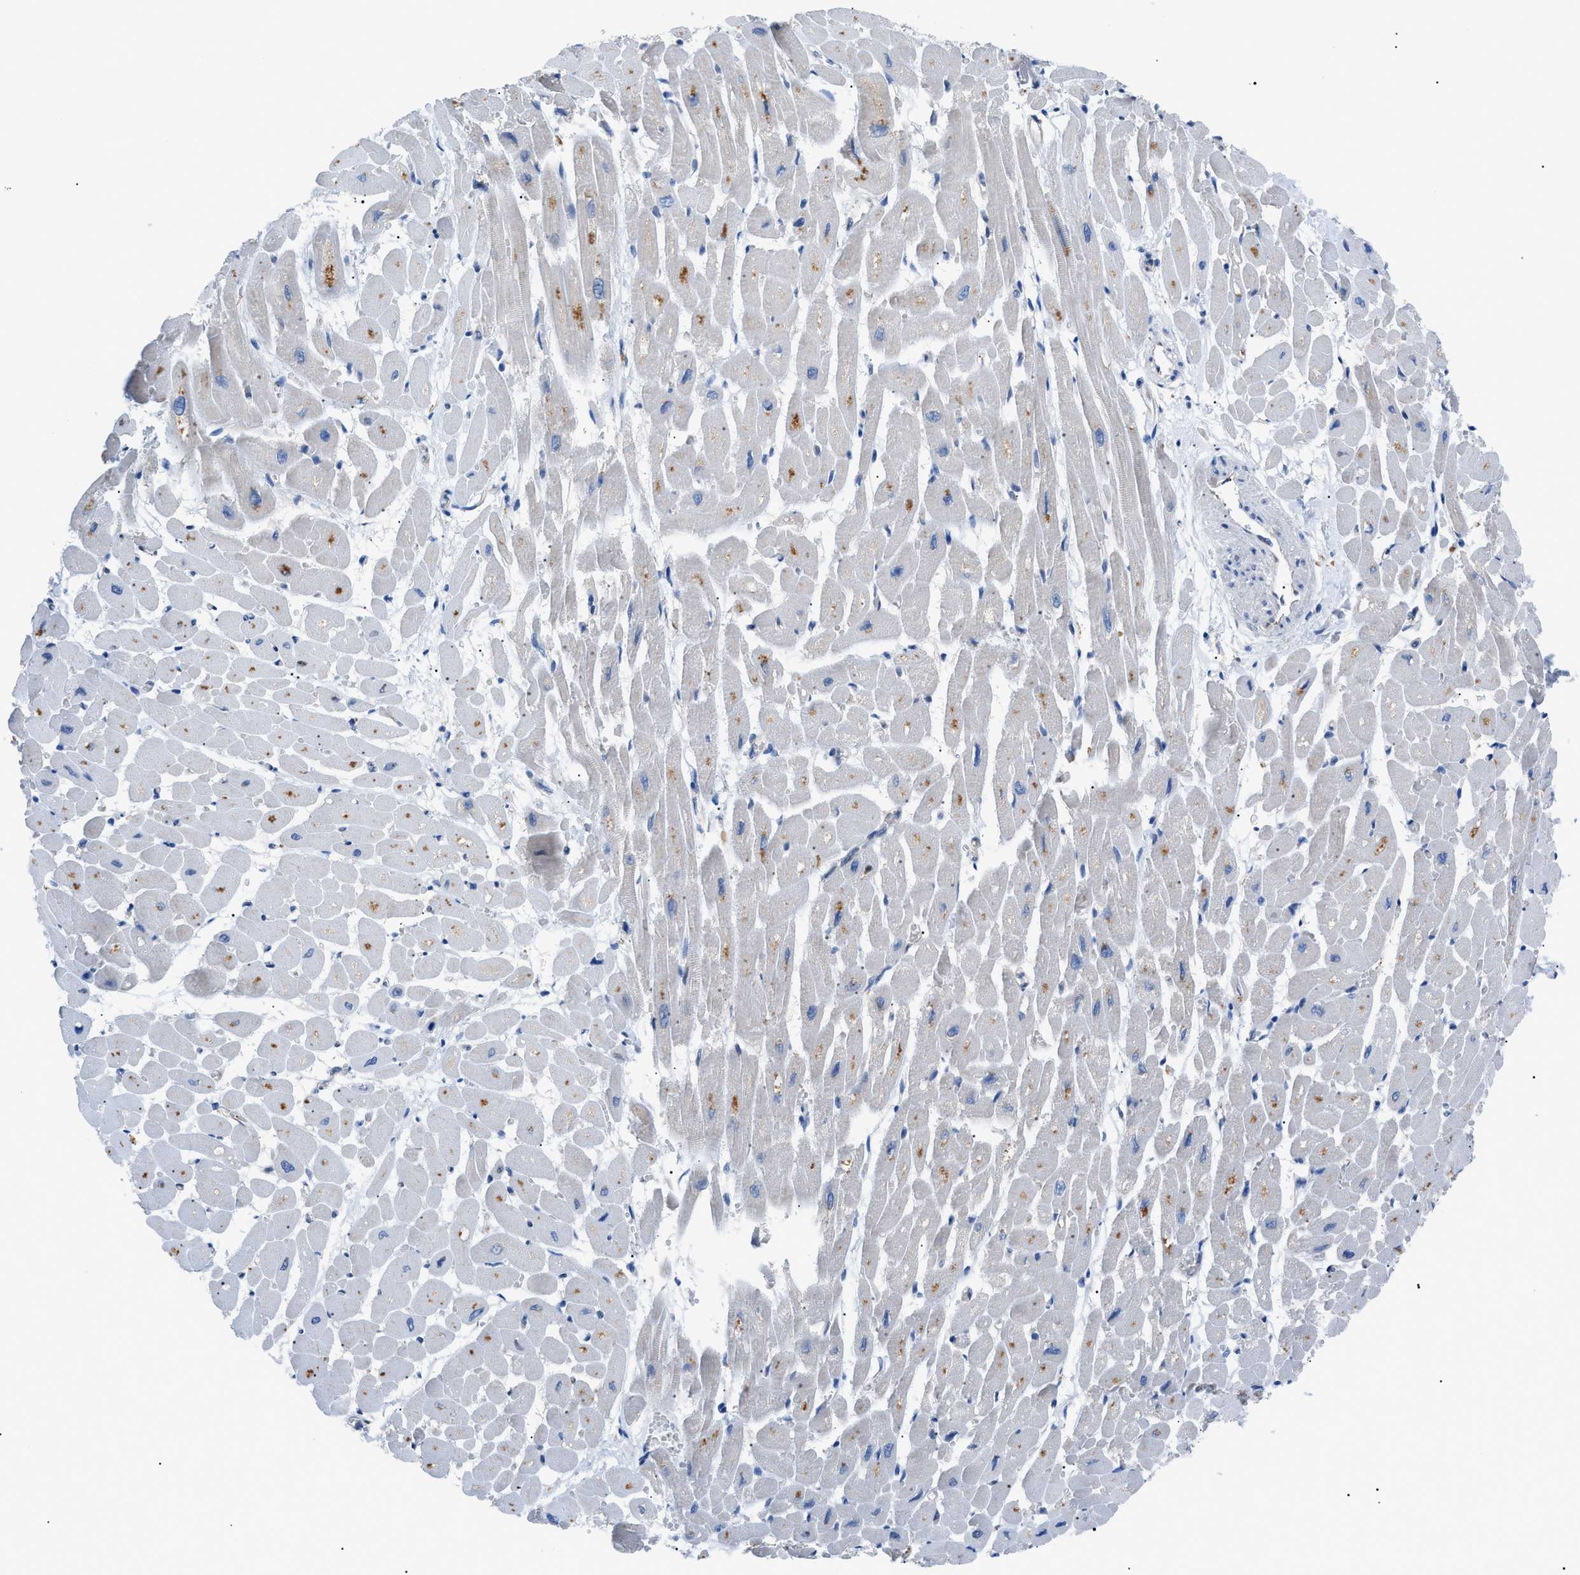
{"staining": {"intensity": "moderate", "quantity": "25%-75%", "location": "cytoplasmic/membranous"}, "tissue": "heart muscle", "cell_type": "Cardiomyocytes", "image_type": "normal", "snomed": [{"axis": "morphology", "description": "Normal tissue, NOS"}, {"axis": "topography", "description": "Heart"}], "caption": "An immunohistochemistry (IHC) micrograph of benign tissue is shown. Protein staining in brown highlights moderate cytoplasmic/membranous positivity in heart muscle within cardiomyocytes. (brown staining indicates protein expression, while blue staining denotes nuclei).", "gene": "ZDHHC24", "patient": {"sex": "male", "age": 45}}